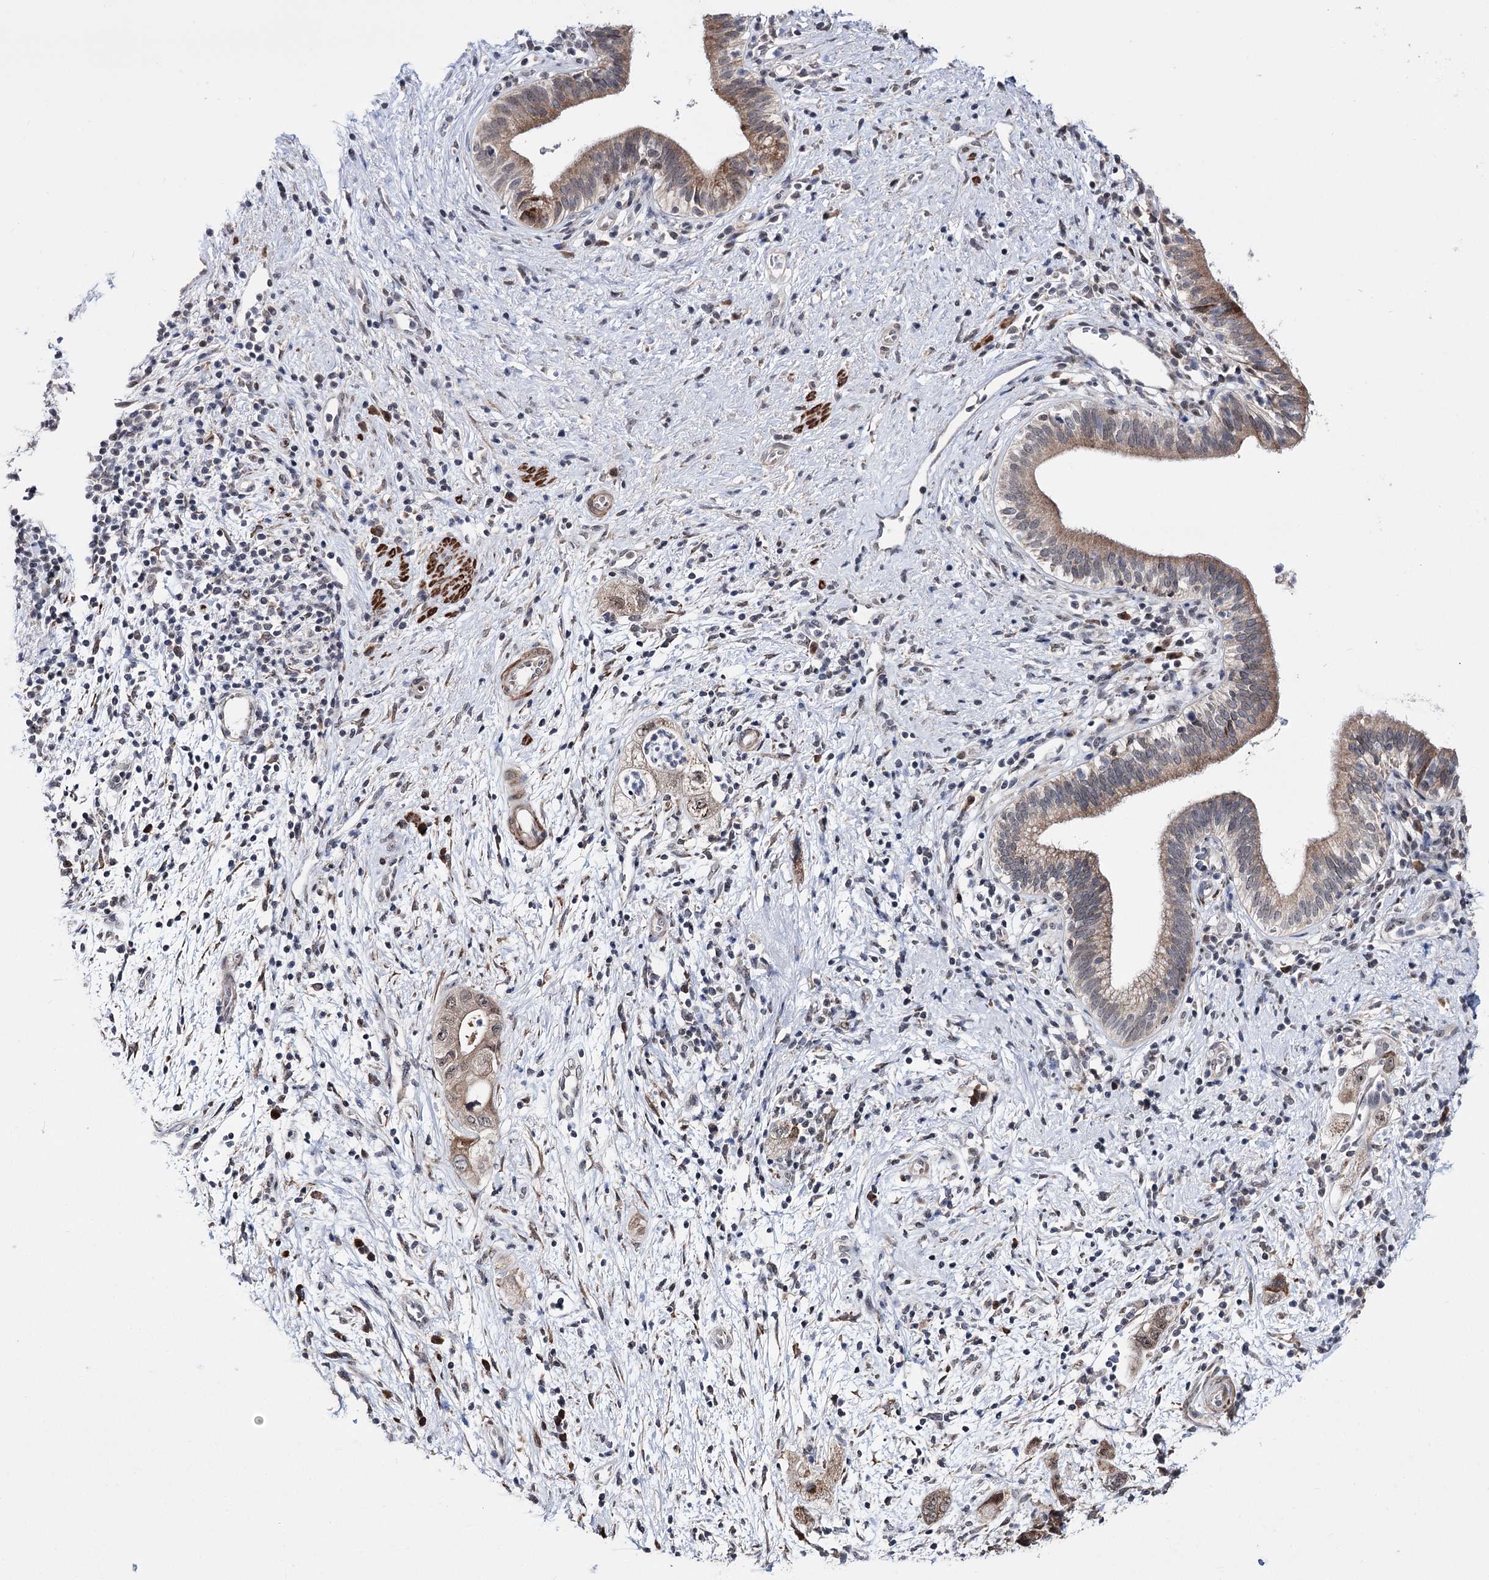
{"staining": {"intensity": "moderate", "quantity": ">75%", "location": "cytoplasmic/membranous"}, "tissue": "pancreatic cancer", "cell_type": "Tumor cells", "image_type": "cancer", "snomed": [{"axis": "morphology", "description": "Adenocarcinoma, NOS"}, {"axis": "topography", "description": "Pancreas"}], "caption": "Adenocarcinoma (pancreatic) stained with a brown dye demonstrates moderate cytoplasmic/membranous positive expression in about >75% of tumor cells.", "gene": "PPRC1", "patient": {"sex": "female", "age": 73}}